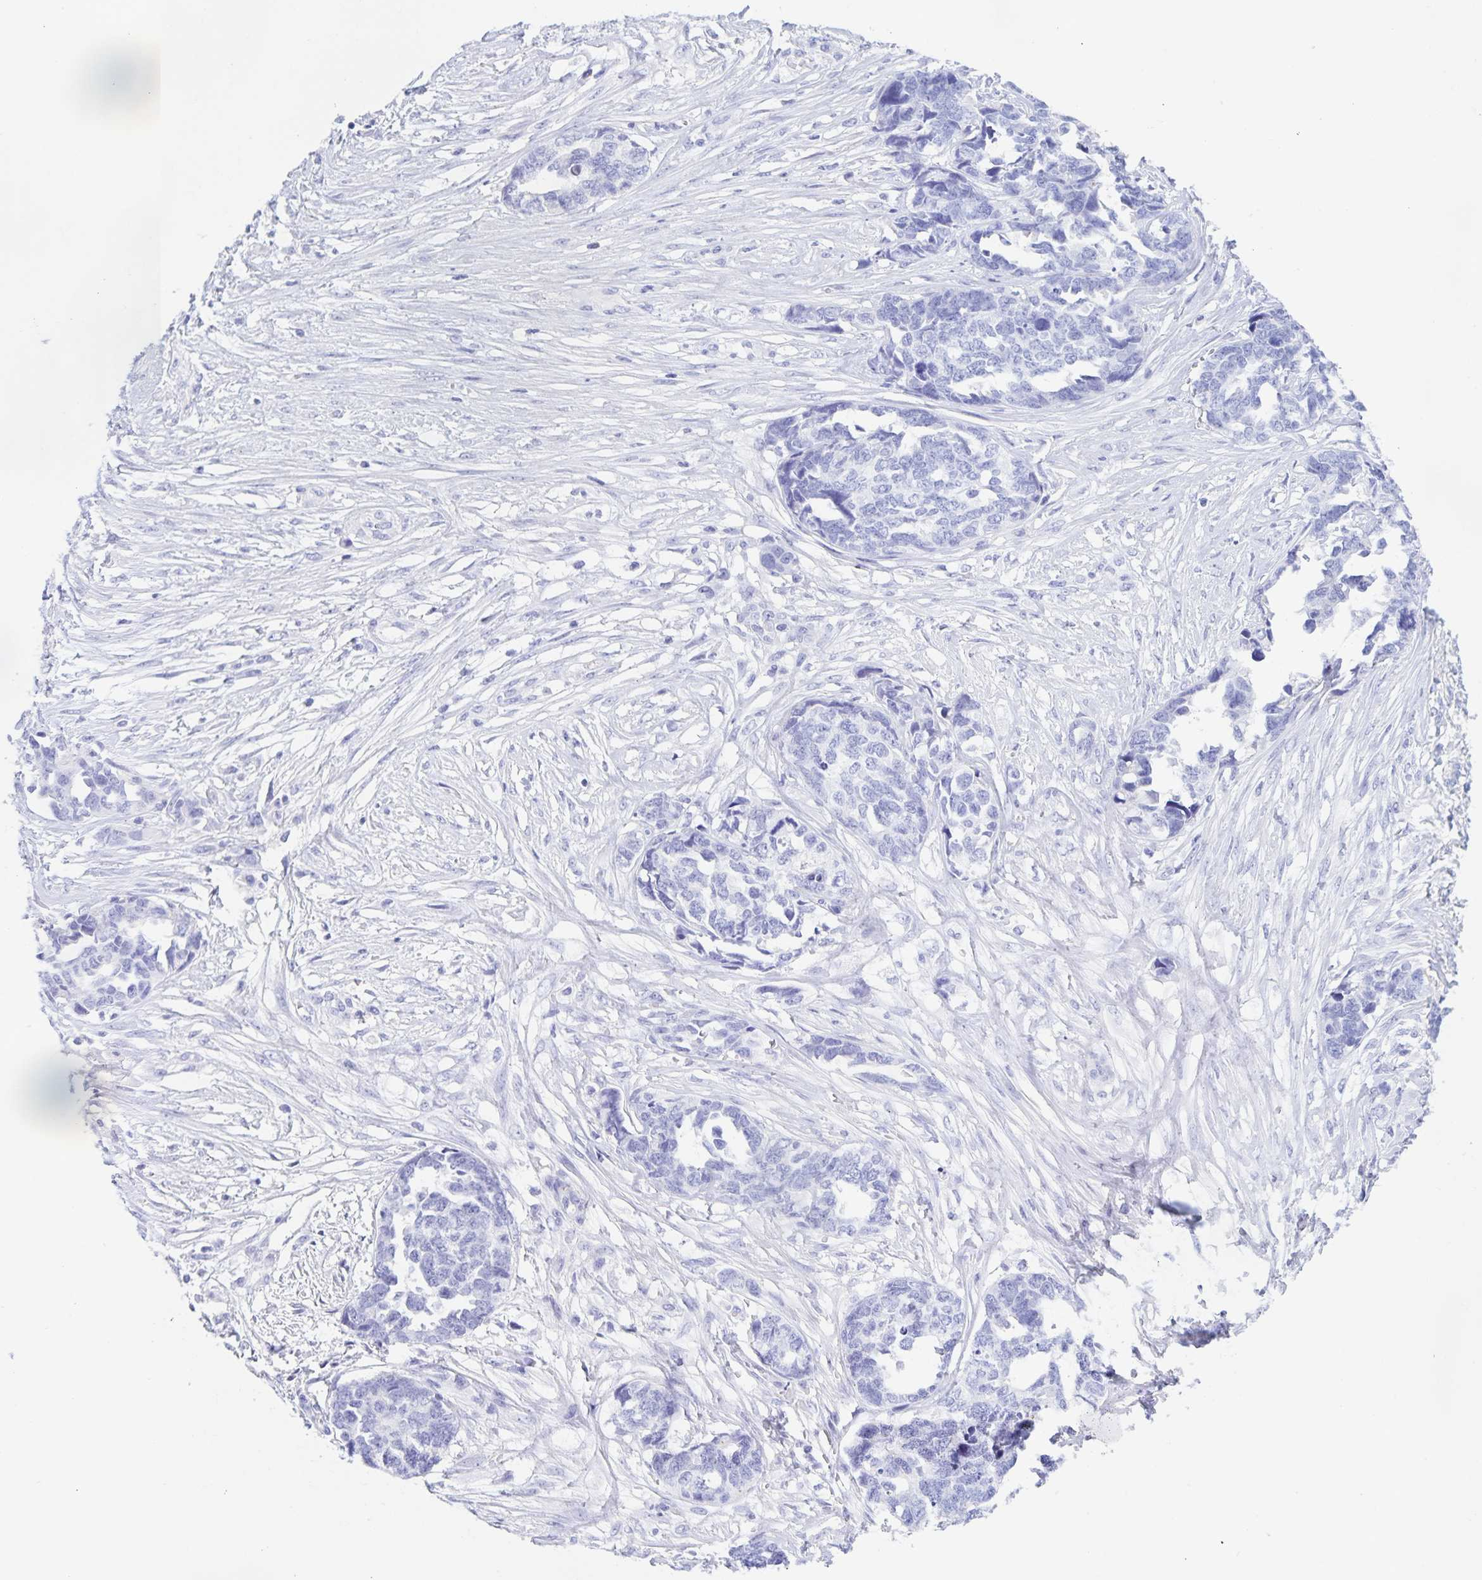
{"staining": {"intensity": "negative", "quantity": "none", "location": "none"}, "tissue": "ovarian cancer", "cell_type": "Tumor cells", "image_type": "cancer", "snomed": [{"axis": "morphology", "description": "Cystadenocarcinoma, serous, NOS"}, {"axis": "topography", "description": "Ovary"}], "caption": "An immunohistochemistry histopathology image of ovarian serous cystadenocarcinoma is shown. There is no staining in tumor cells of ovarian serous cystadenocarcinoma.", "gene": "CATSPER4", "patient": {"sex": "female", "age": 69}}